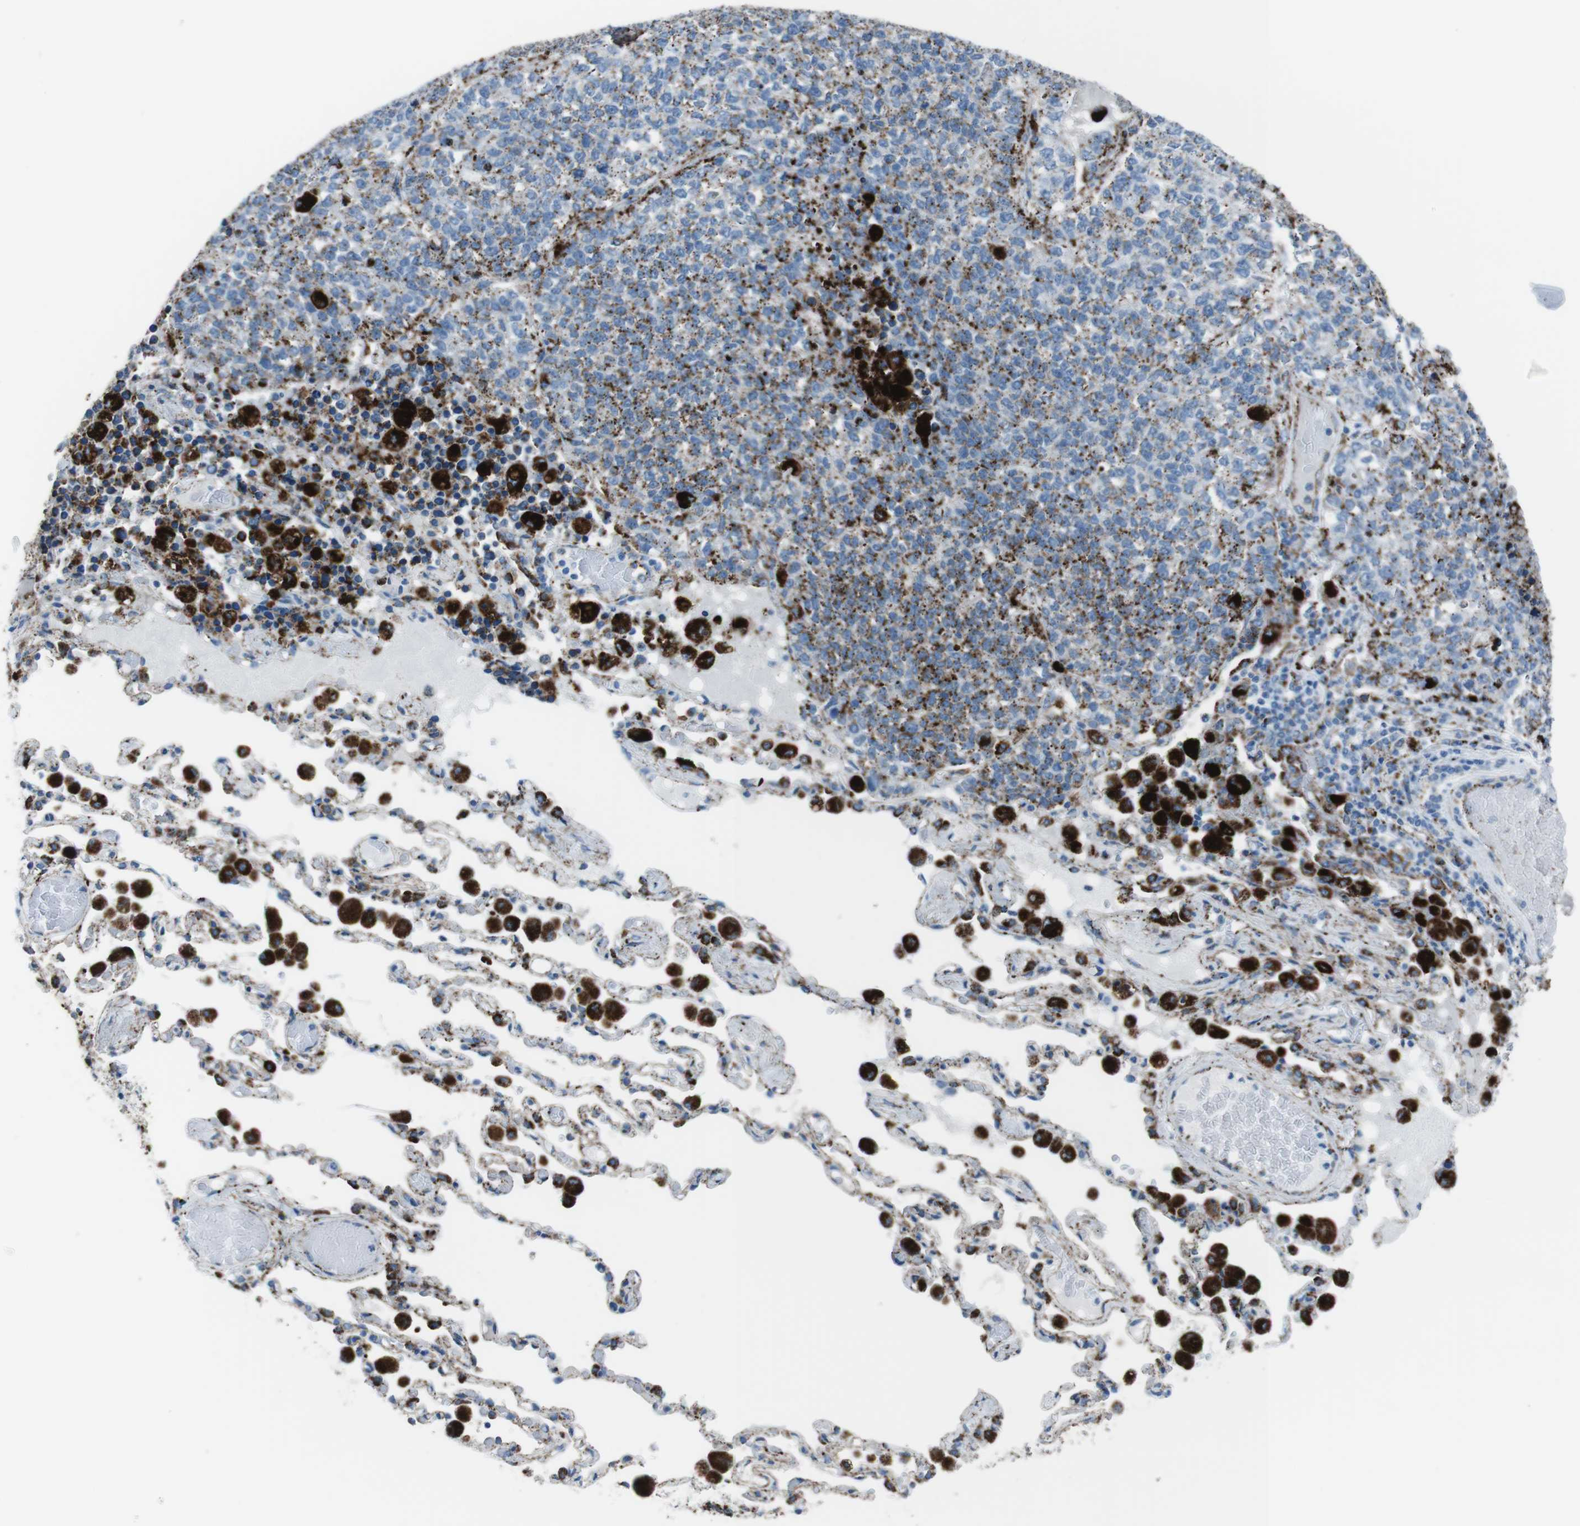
{"staining": {"intensity": "moderate", "quantity": "25%-75%", "location": "cytoplasmic/membranous"}, "tissue": "lung cancer", "cell_type": "Tumor cells", "image_type": "cancer", "snomed": [{"axis": "morphology", "description": "Adenocarcinoma, NOS"}, {"axis": "topography", "description": "Lung"}], "caption": "A medium amount of moderate cytoplasmic/membranous staining is appreciated in about 25%-75% of tumor cells in lung adenocarcinoma tissue.", "gene": "SCARB2", "patient": {"sex": "male", "age": 49}}